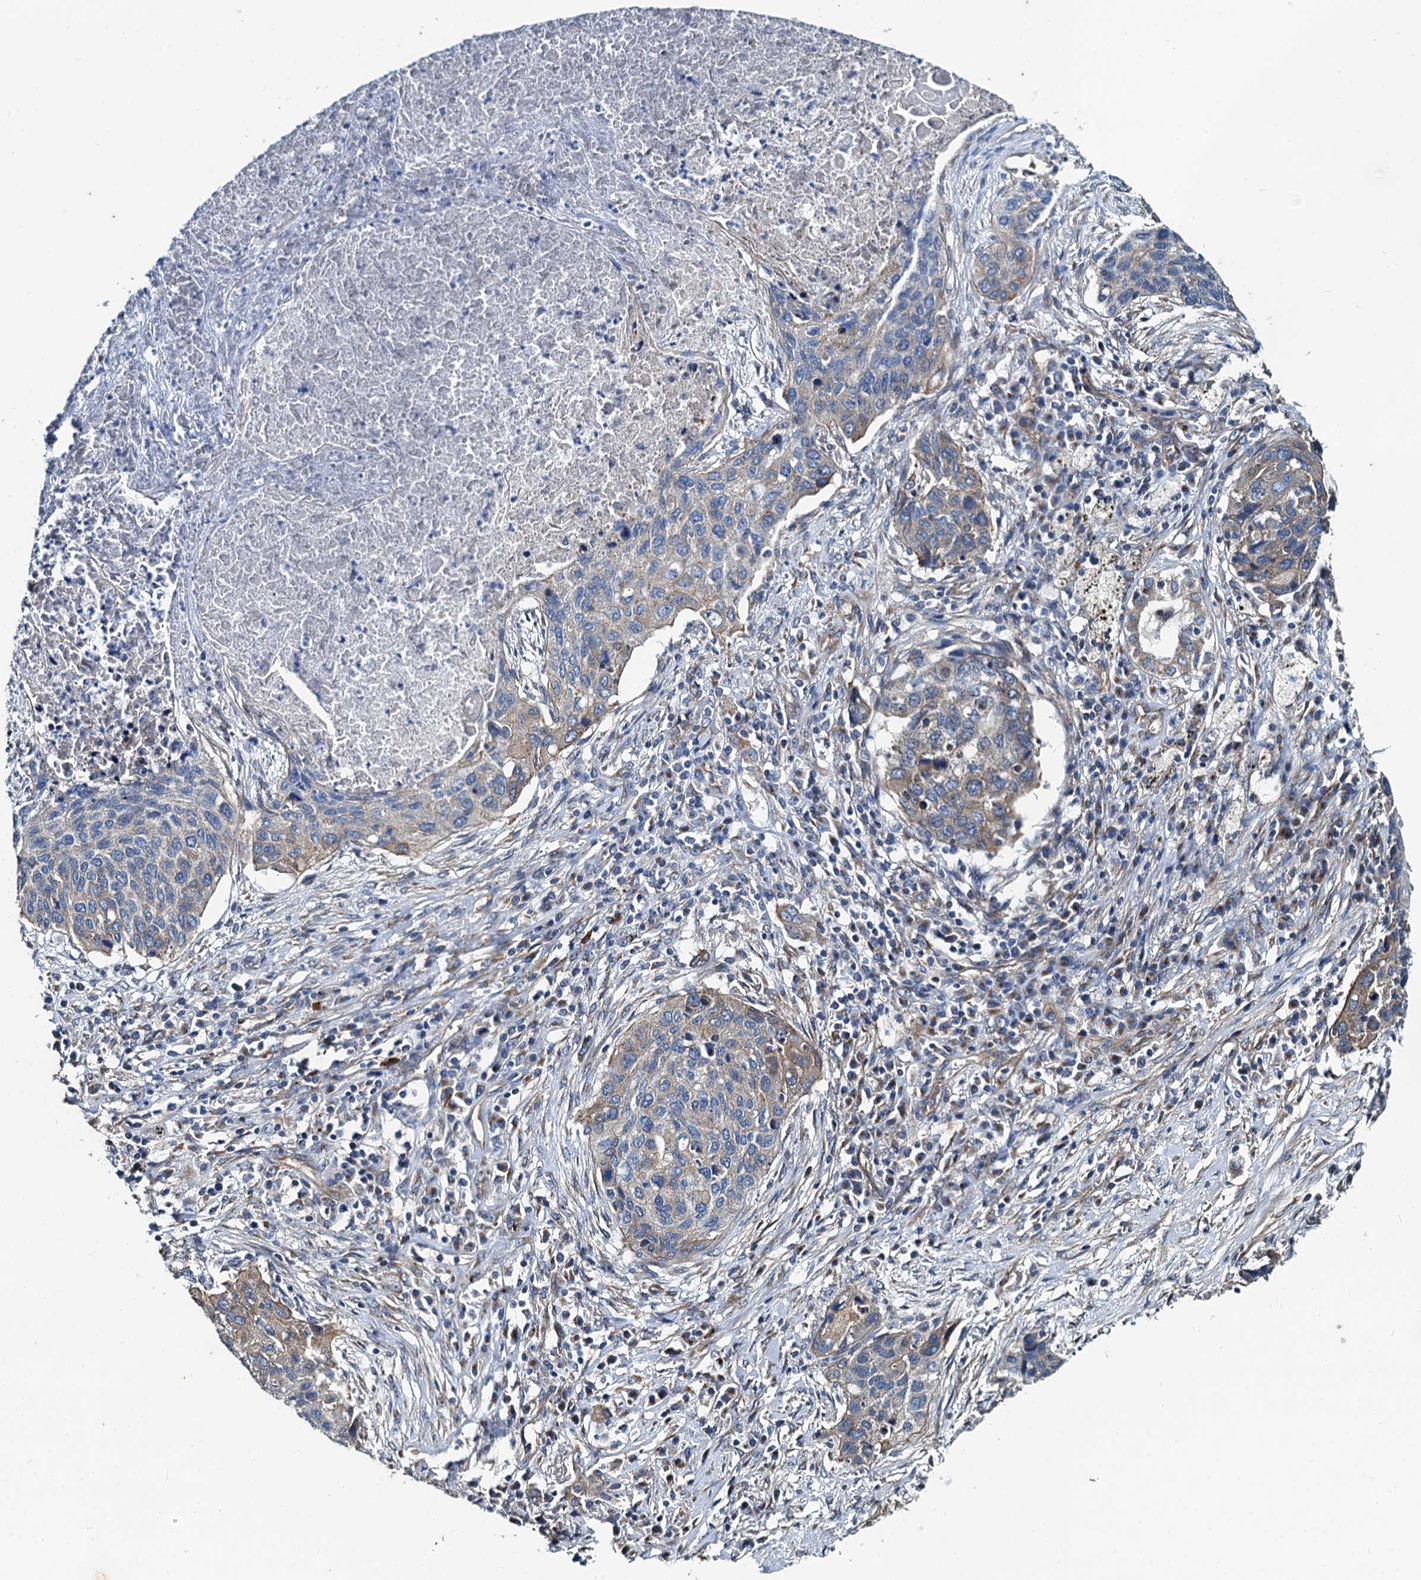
{"staining": {"intensity": "weak", "quantity": "<25%", "location": "cytoplasmic/membranous"}, "tissue": "lung cancer", "cell_type": "Tumor cells", "image_type": "cancer", "snomed": [{"axis": "morphology", "description": "Squamous cell carcinoma, NOS"}, {"axis": "topography", "description": "Lung"}], "caption": "Tumor cells show no significant expression in squamous cell carcinoma (lung). (DAB immunohistochemistry (IHC) with hematoxylin counter stain).", "gene": "NGRN", "patient": {"sex": "female", "age": 63}}